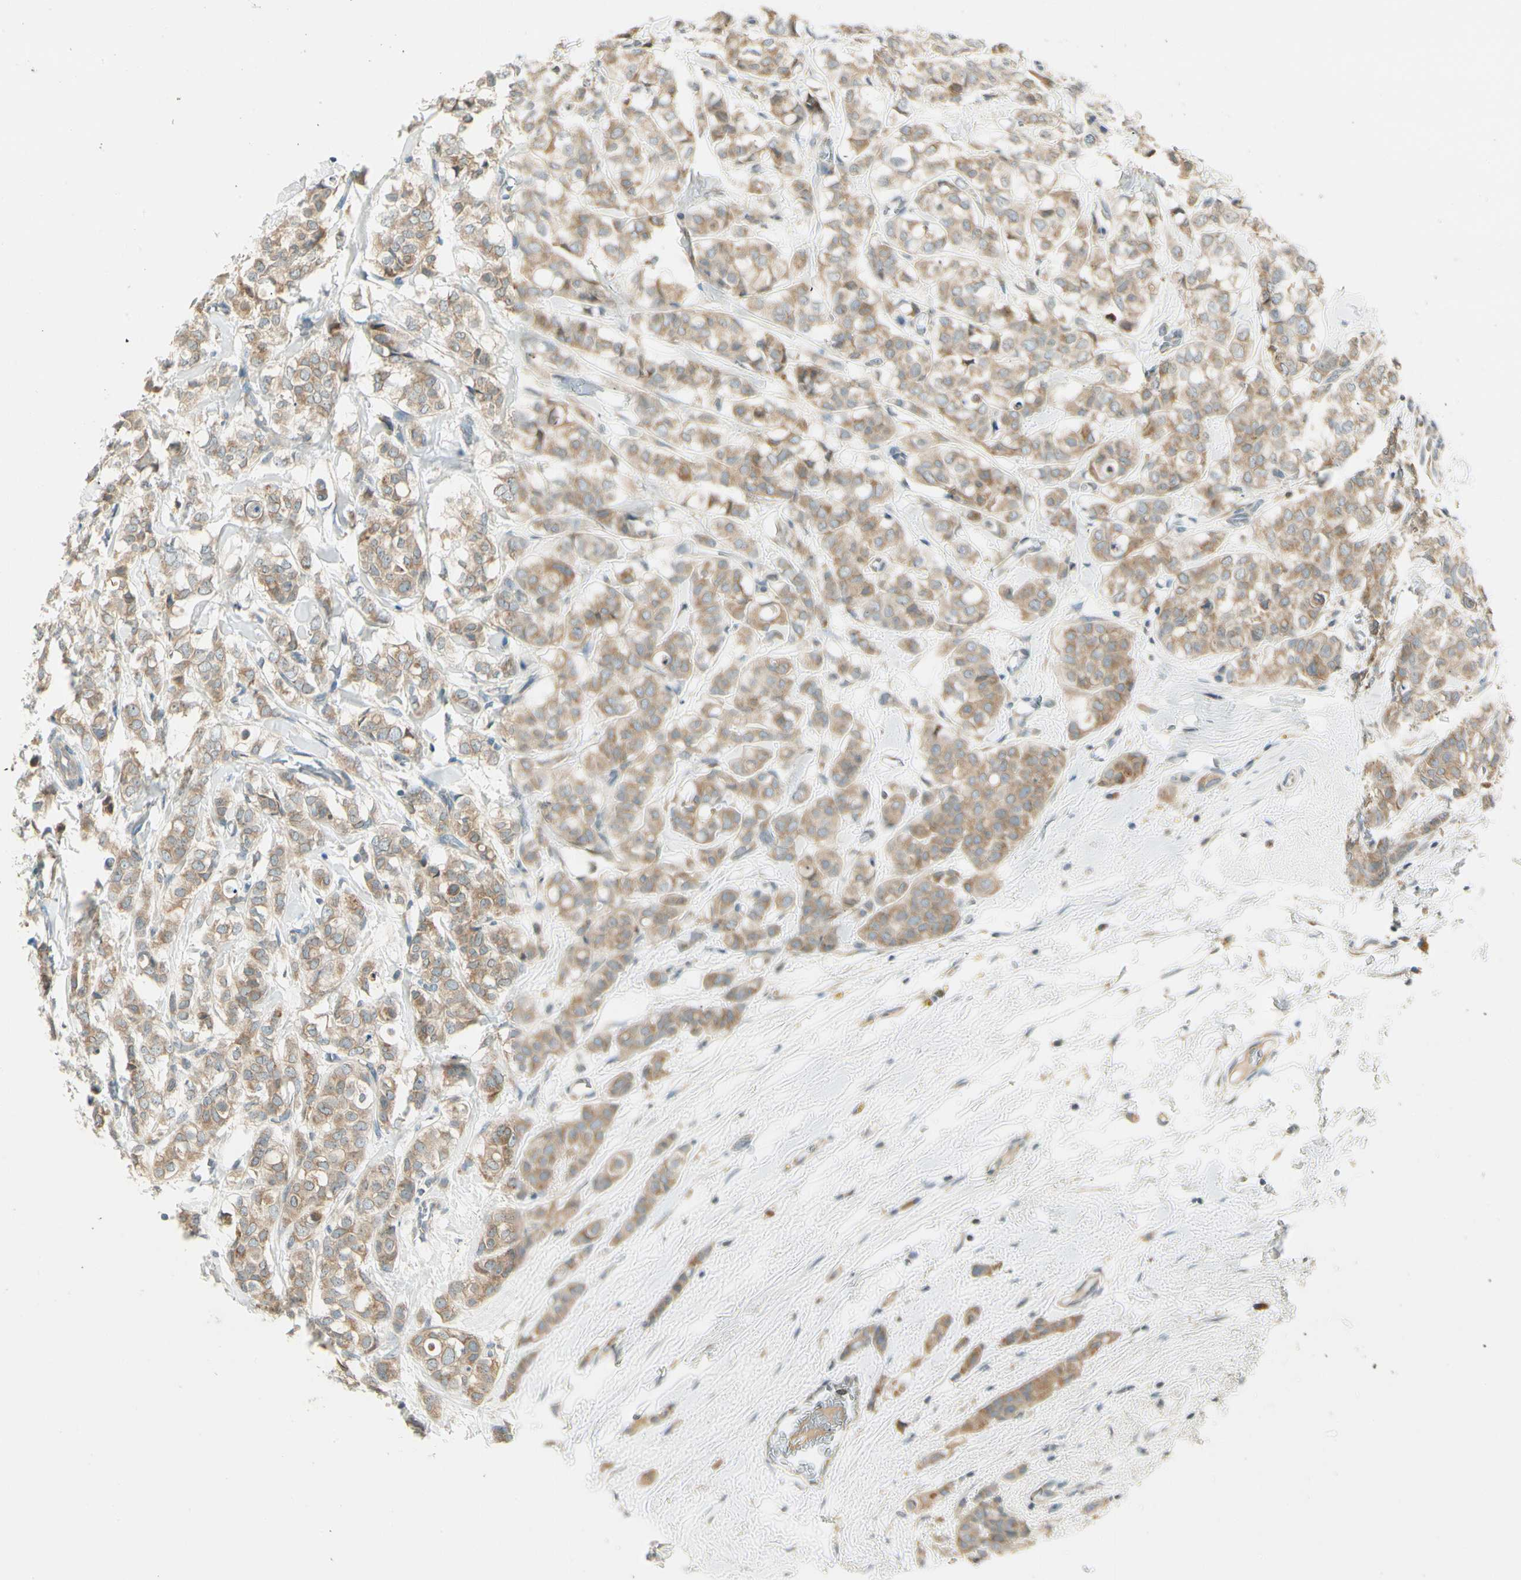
{"staining": {"intensity": "moderate", "quantity": ">75%", "location": "cytoplasmic/membranous"}, "tissue": "breast cancer", "cell_type": "Tumor cells", "image_type": "cancer", "snomed": [{"axis": "morphology", "description": "Lobular carcinoma"}, {"axis": "topography", "description": "Breast"}], "caption": "About >75% of tumor cells in human breast cancer (lobular carcinoma) display moderate cytoplasmic/membranous protein staining as visualized by brown immunohistochemical staining.", "gene": "BNIP1", "patient": {"sex": "female", "age": 60}}